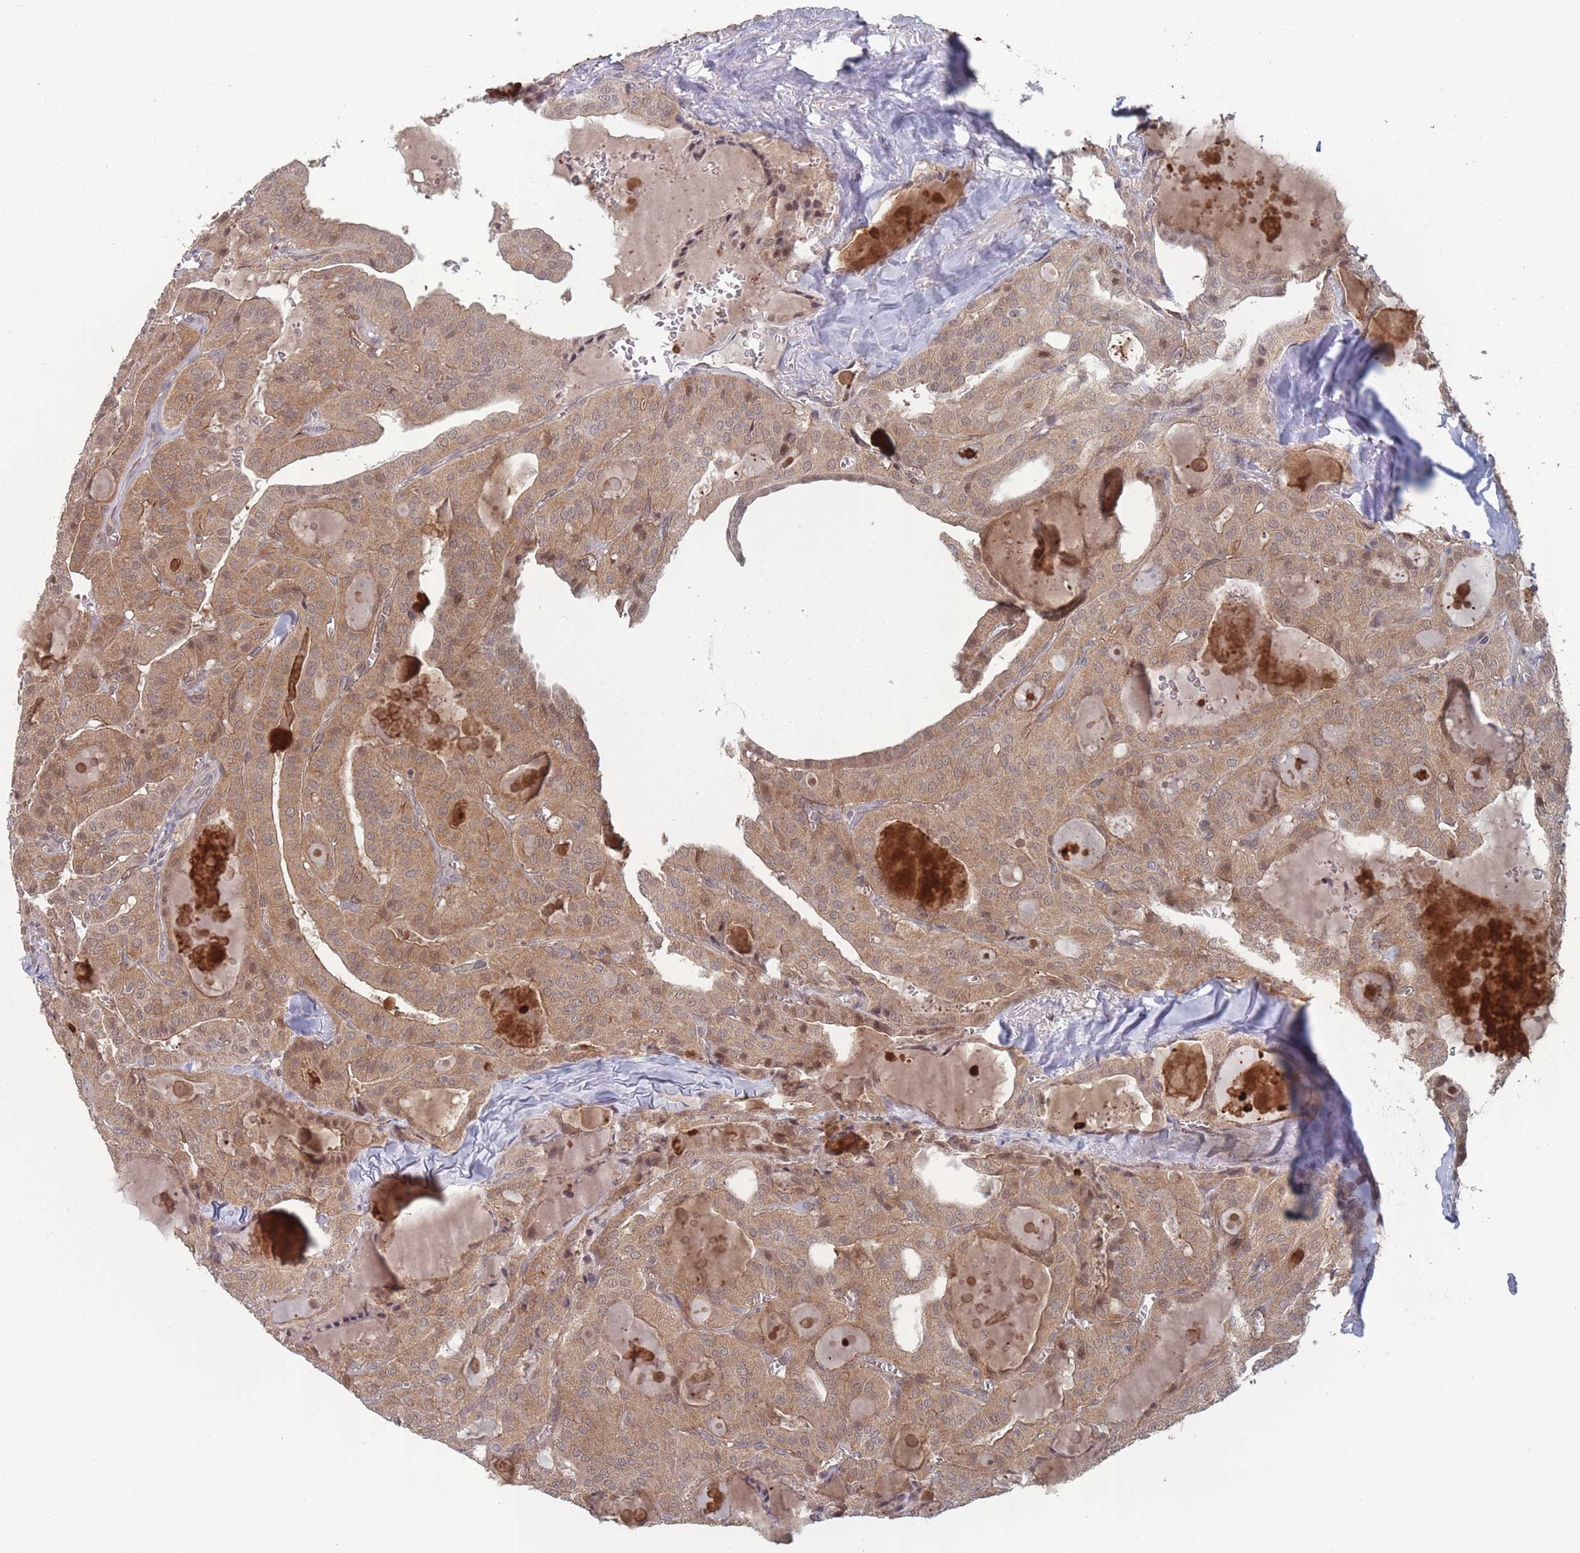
{"staining": {"intensity": "moderate", "quantity": ">75%", "location": "cytoplasmic/membranous"}, "tissue": "thyroid cancer", "cell_type": "Tumor cells", "image_type": "cancer", "snomed": [{"axis": "morphology", "description": "Papillary adenocarcinoma, NOS"}, {"axis": "topography", "description": "Thyroid gland"}], "caption": "Moderate cytoplasmic/membranous staining for a protein is seen in approximately >75% of tumor cells of papillary adenocarcinoma (thyroid) using immunohistochemistry.", "gene": "CNTRL", "patient": {"sex": "male", "age": 52}}